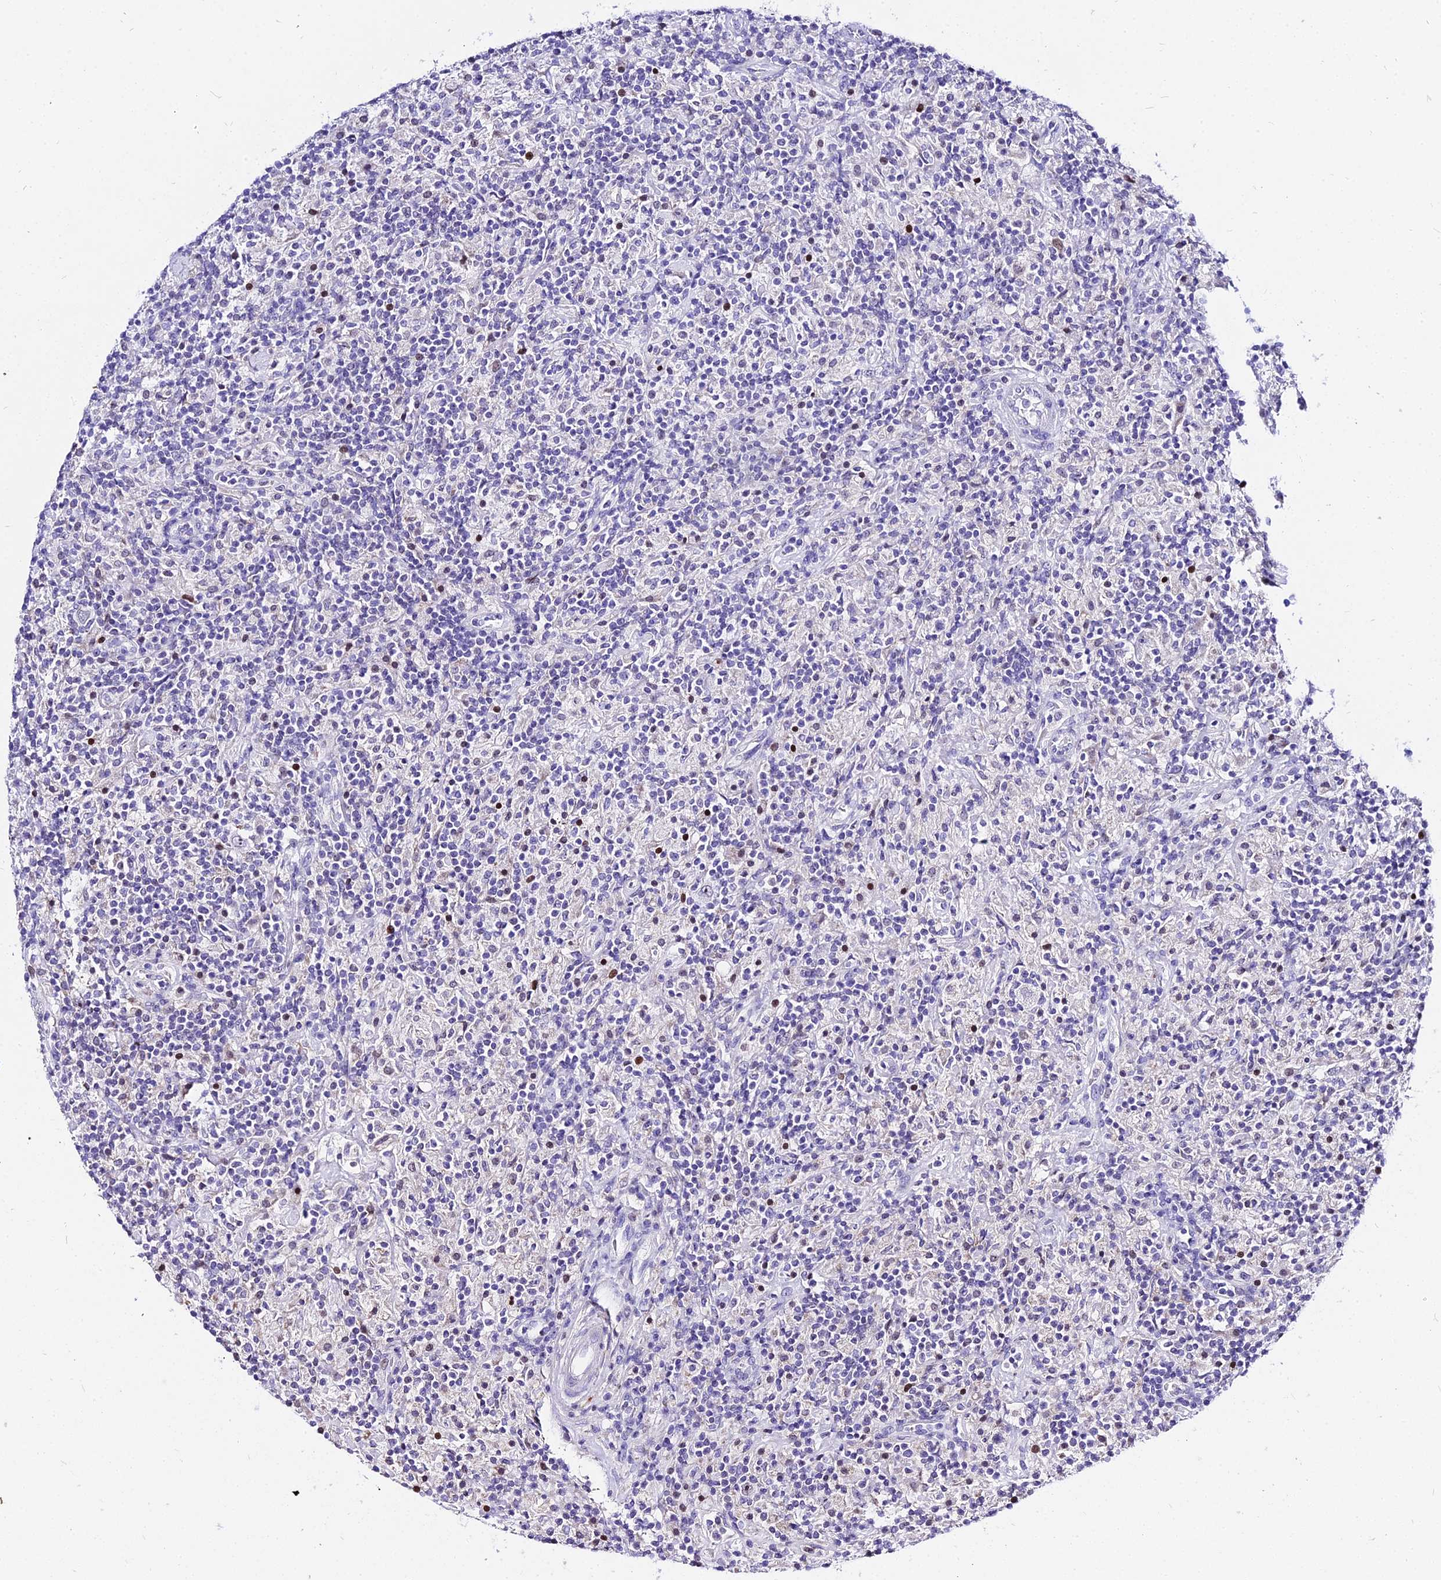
{"staining": {"intensity": "negative", "quantity": "none", "location": "none"}, "tissue": "lymphoma", "cell_type": "Tumor cells", "image_type": "cancer", "snomed": [{"axis": "morphology", "description": "Hodgkin's disease, NOS"}, {"axis": "topography", "description": "Lymph node"}], "caption": "The image shows no staining of tumor cells in lymphoma.", "gene": "CARD18", "patient": {"sex": "male", "age": 70}}